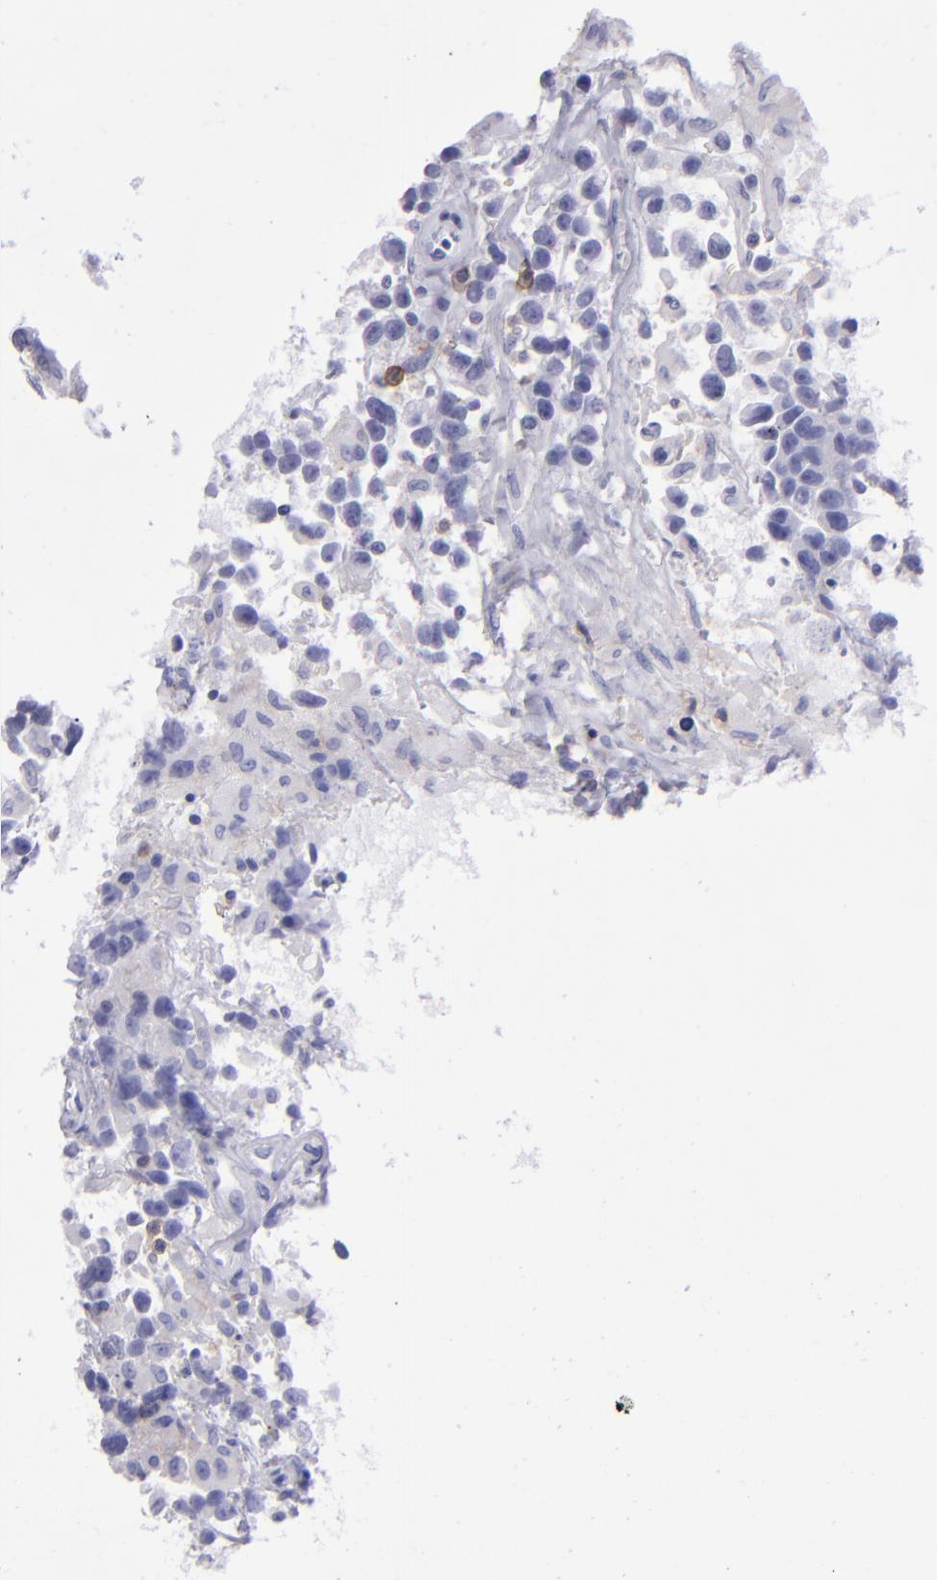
{"staining": {"intensity": "negative", "quantity": "none", "location": "none"}, "tissue": "testis cancer", "cell_type": "Tumor cells", "image_type": "cancer", "snomed": [{"axis": "morphology", "description": "Seminoma, NOS"}, {"axis": "topography", "description": "Testis"}], "caption": "Tumor cells are negative for protein expression in human testis cancer (seminoma). The staining was performed using DAB (3,3'-diaminobenzidine) to visualize the protein expression in brown, while the nuclei were stained in blue with hematoxylin (Magnification: 20x).", "gene": "CD38", "patient": {"sex": "male", "age": 43}}